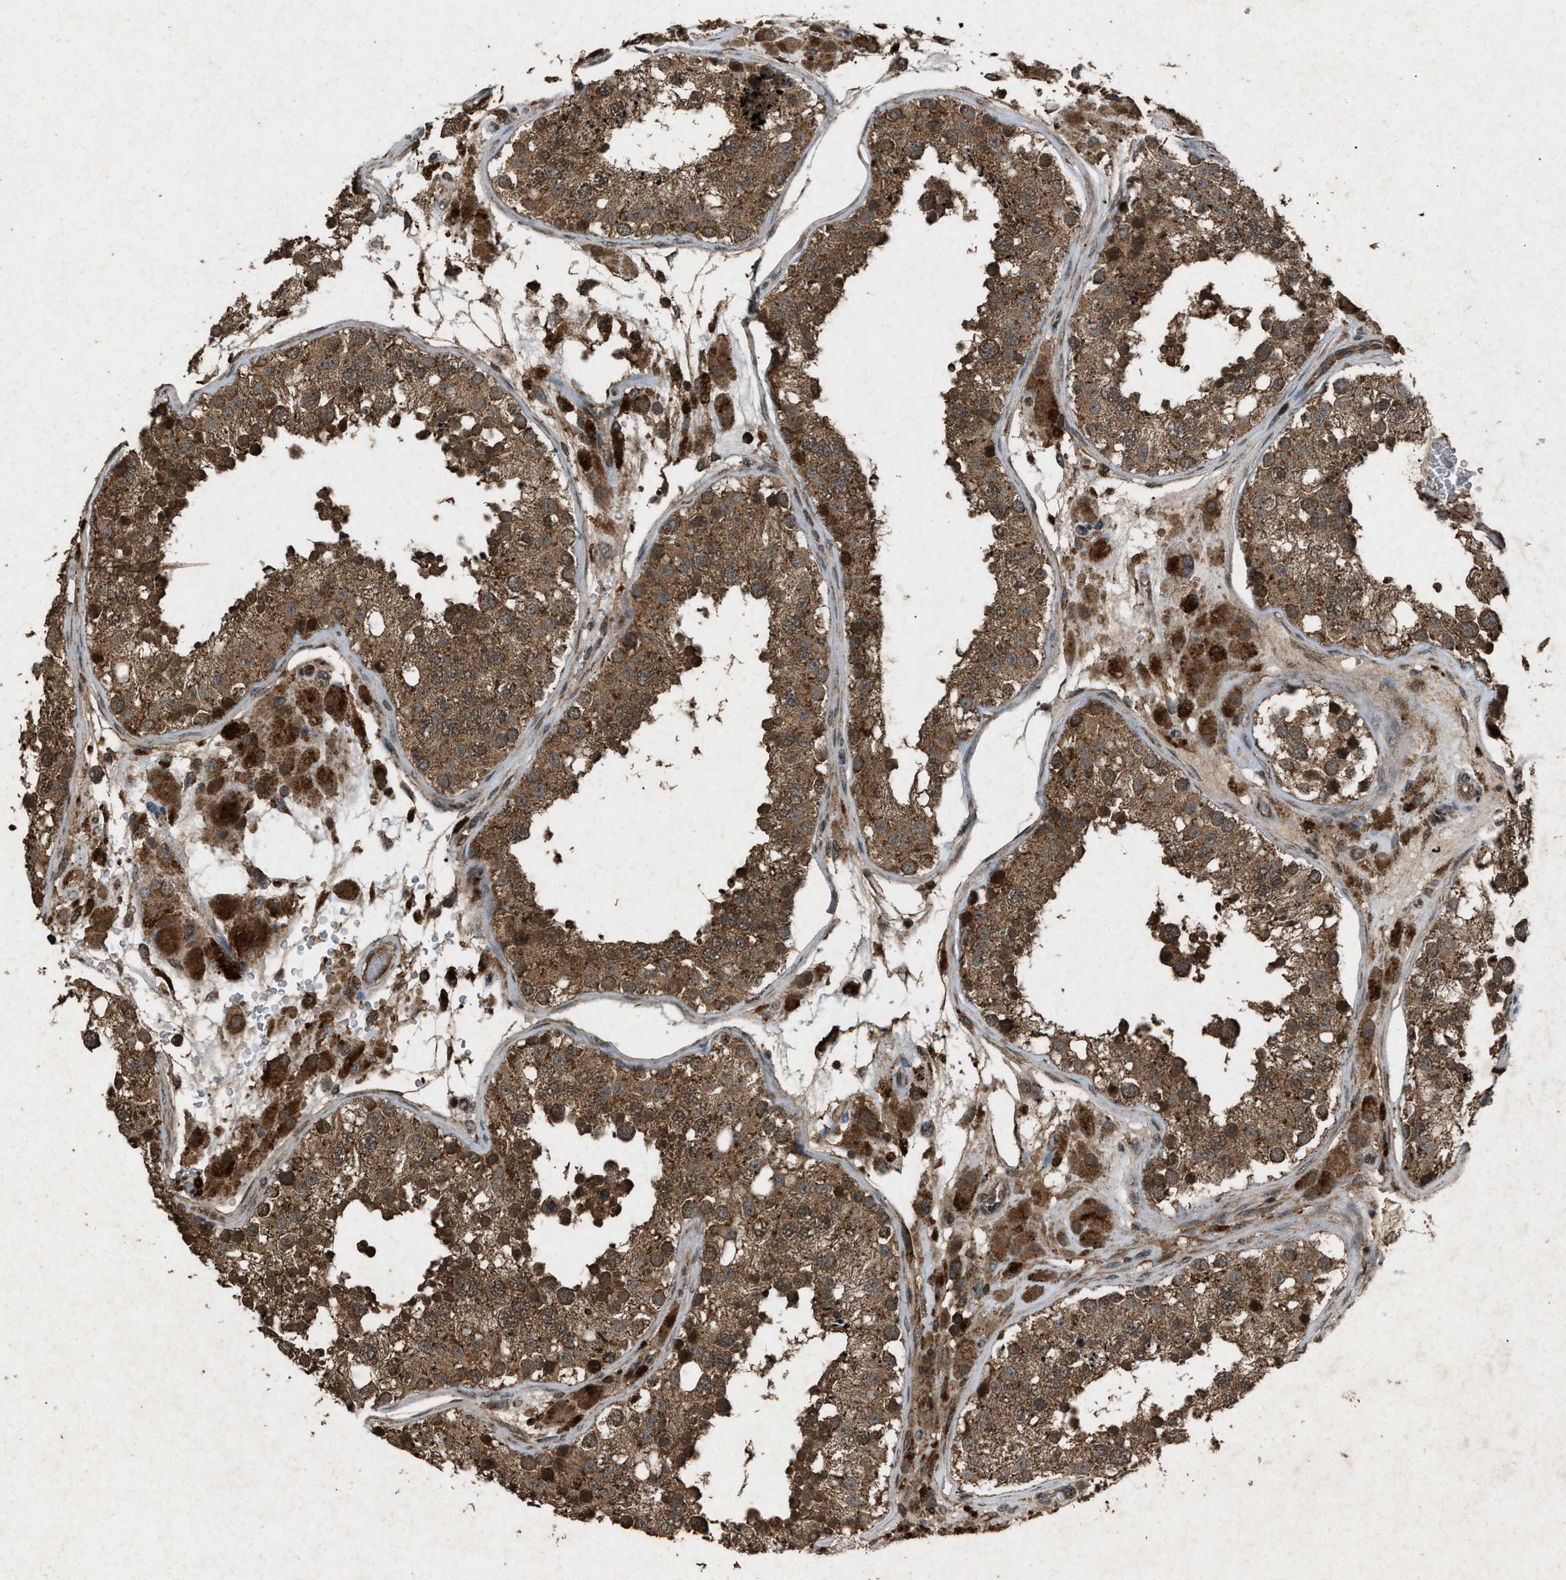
{"staining": {"intensity": "moderate", "quantity": ">75%", "location": "cytoplasmic/membranous"}, "tissue": "testis", "cell_type": "Cells in seminiferous ducts", "image_type": "normal", "snomed": [{"axis": "morphology", "description": "Normal tissue, NOS"}, {"axis": "topography", "description": "Testis"}], "caption": "Immunohistochemistry (IHC) photomicrograph of normal testis stained for a protein (brown), which displays medium levels of moderate cytoplasmic/membranous expression in approximately >75% of cells in seminiferous ducts.", "gene": "OAS1", "patient": {"sex": "male", "age": 26}}